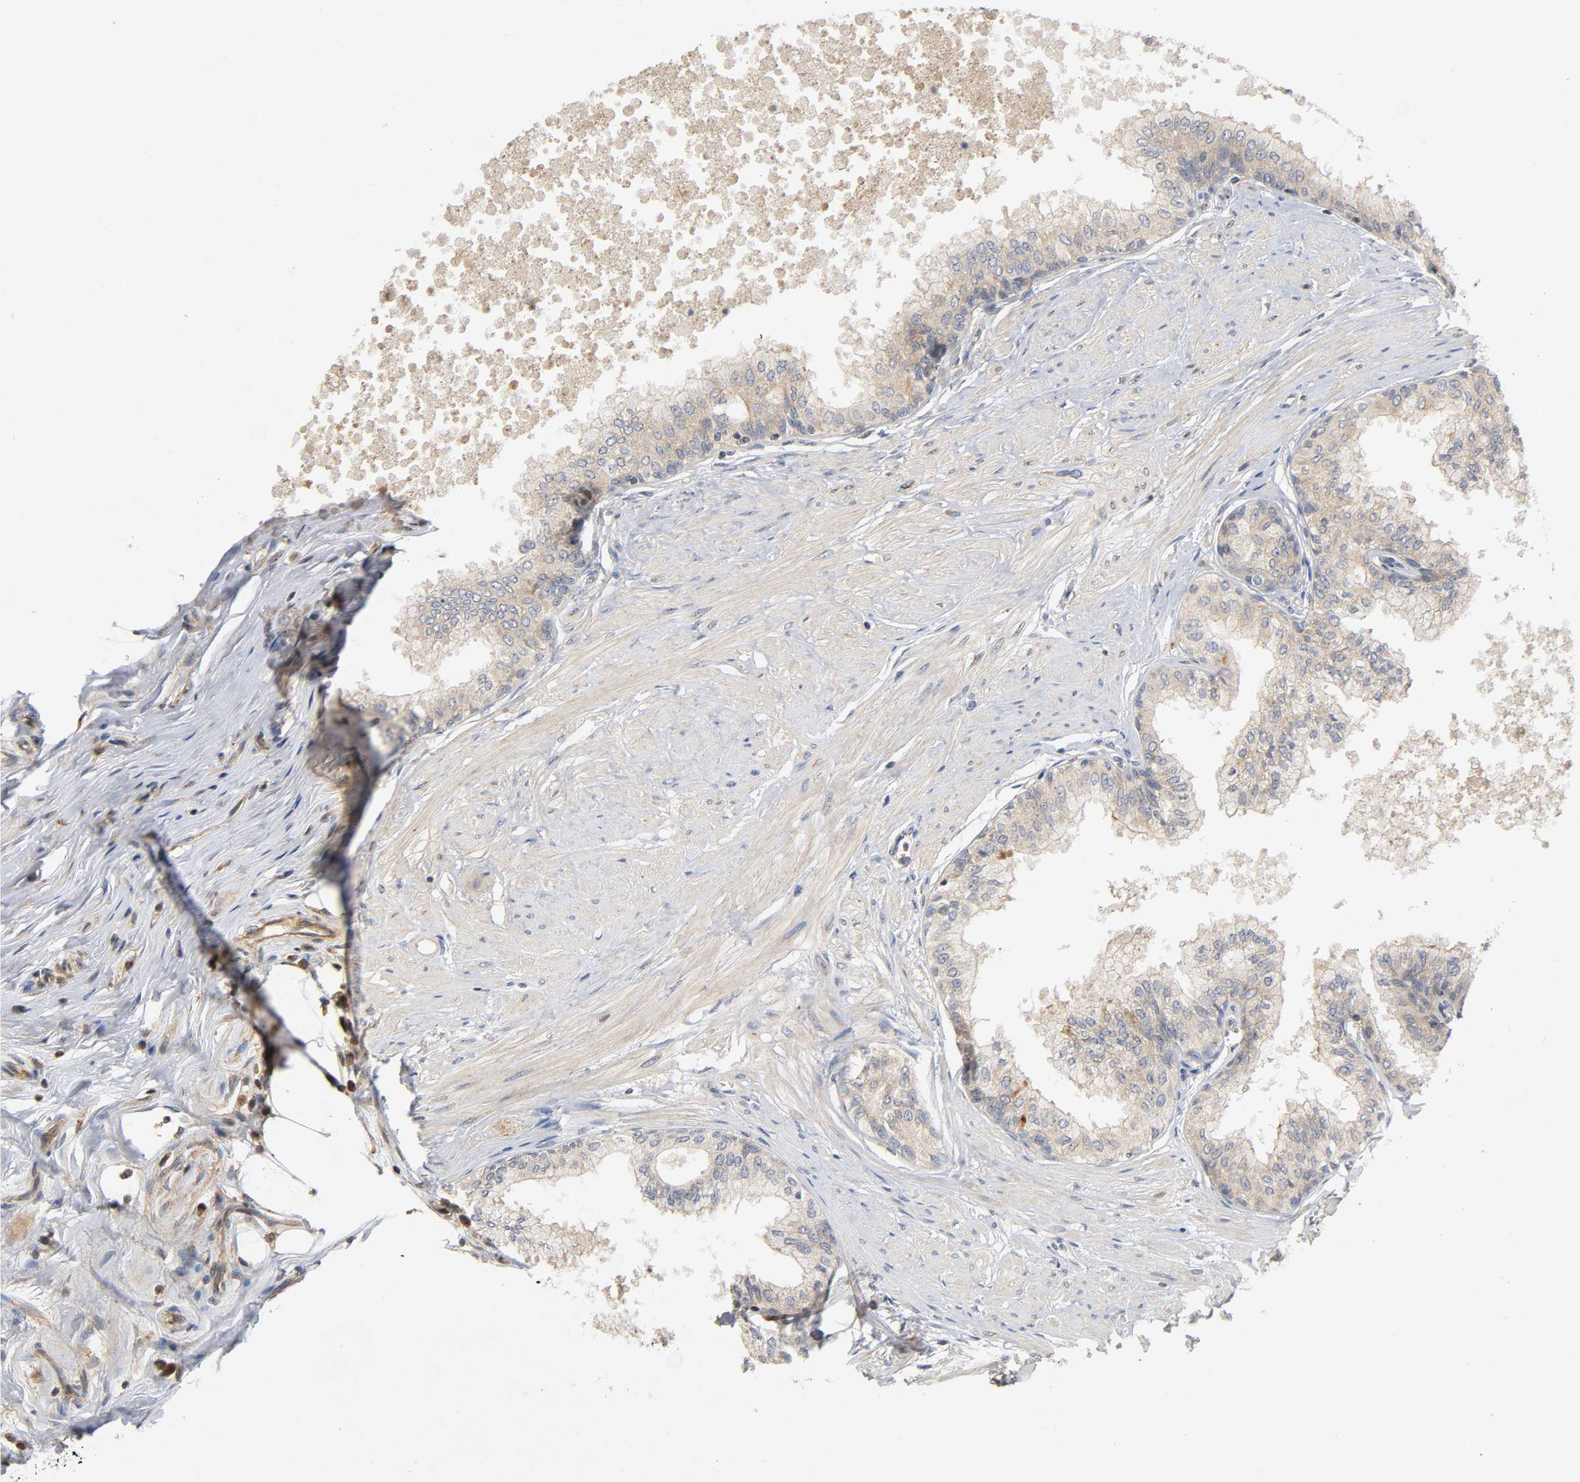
{"staining": {"intensity": "weak", "quantity": ">75%", "location": "cytoplasmic/membranous"}, "tissue": "prostate", "cell_type": "Glandular cells", "image_type": "normal", "snomed": [{"axis": "morphology", "description": "Normal tissue, NOS"}, {"axis": "topography", "description": "Prostate"}, {"axis": "topography", "description": "Seminal veicle"}], "caption": "Prostate stained with DAB immunohistochemistry (IHC) exhibits low levels of weak cytoplasmic/membranous positivity in about >75% of glandular cells. Immunohistochemistry stains the protein of interest in brown and the nuclei are stained blue.", "gene": "IKBKB", "patient": {"sex": "male", "age": 60}}